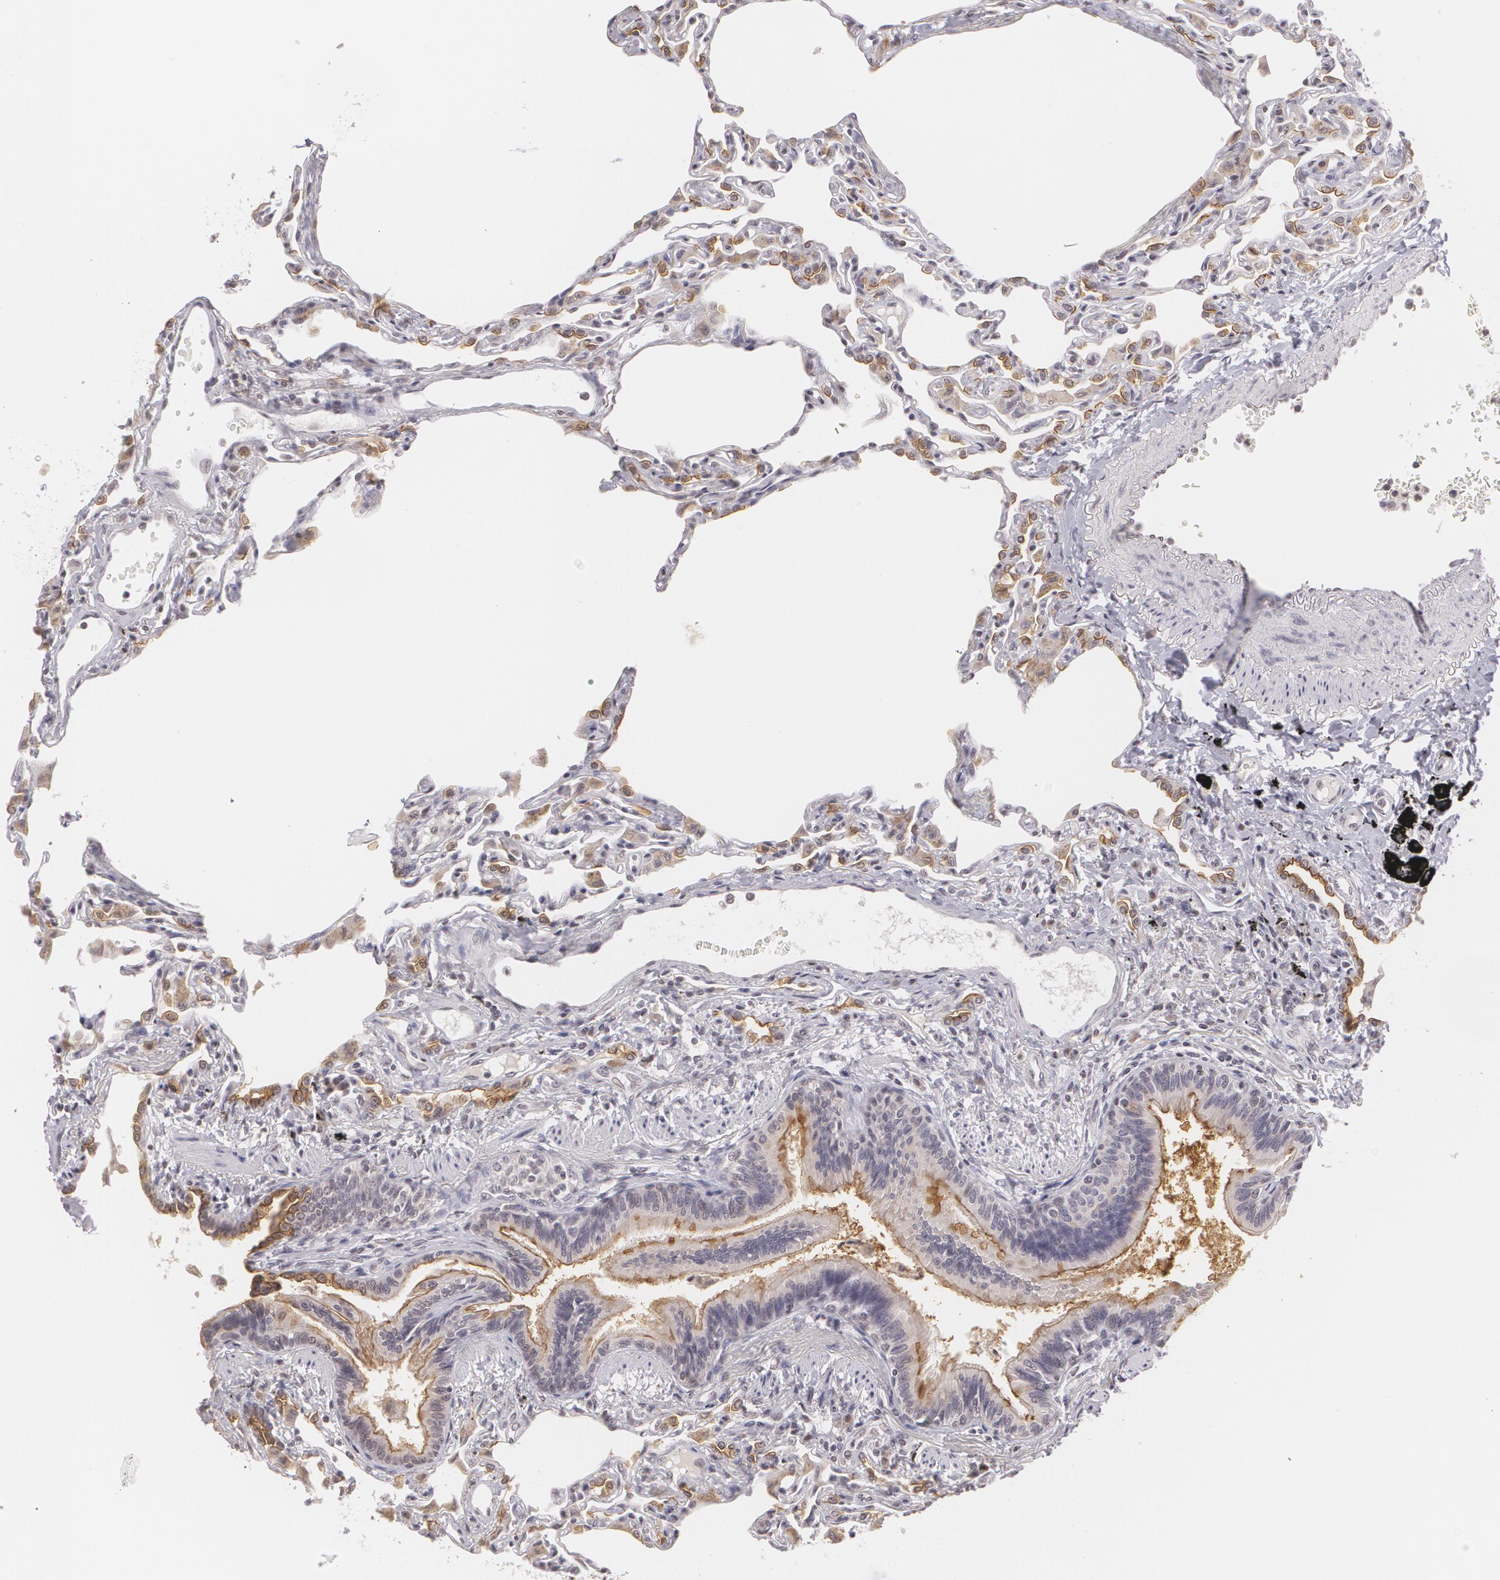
{"staining": {"intensity": "moderate", "quantity": "25%-75%", "location": "cytoplasmic/membranous"}, "tissue": "lung", "cell_type": "Alveolar cells", "image_type": "normal", "snomed": [{"axis": "morphology", "description": "Normal tissue, NOS"}, {"axis": "topography", "description": "Lung"}], "caption": "High-magnification brightfield microscopy of benign lung stained with DAB (3,3'-diaminobenzidine) (brown) and counterstained with hematoxylin (blue). alveolar cells exhibit moderate cytoplasmic/membranous positivity is identified in about25%-75% of cells. (Brightfield microscopy of DAB IHC at high magnification).", "gene": "MUC1", "patient": {"sex": "female", "age": 49}}